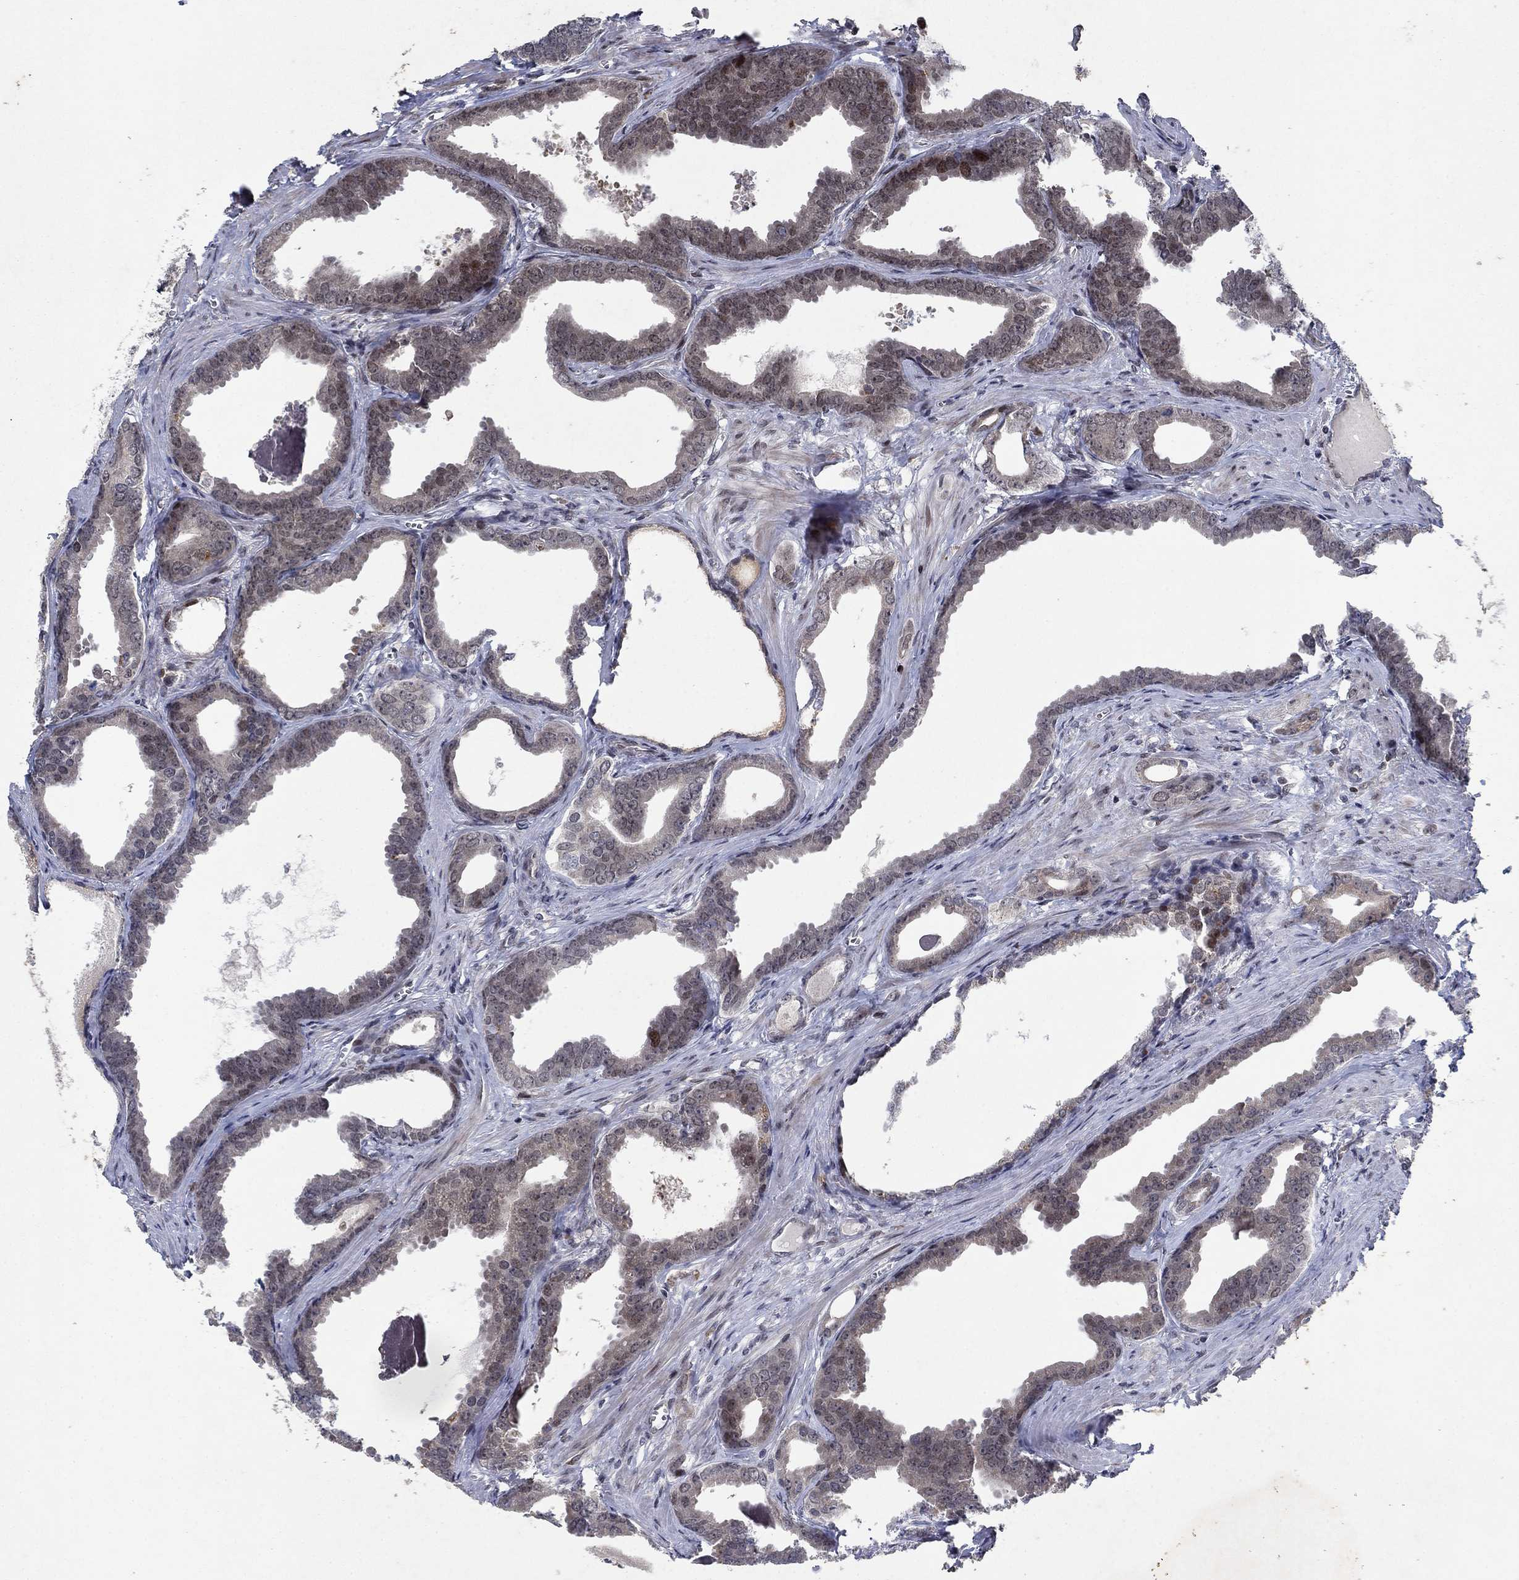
{"staining": {"intensity": "moderate", "quantity": "<25%", "location": "nuclear"}, "tissue": "prostate cancer", "cell_type": "Tumor cells", "image_type": "cancer", "snomed": [{"axis": "morphology", "description": "Adenocarcinoma, NOS"}, {"axis": "topography", "description": "Prostate"}], "caption": "Immunohistochemical staining of prostate adenocarcinoma exhibits low levels of moderate nuclear positivity in approximately <25% of tumor cells. Immunohistochemistry (ihc) stains the protein in brown and the nuclei are stained blue.", "gene": "PRICKLE4", "patient": {"sex": "male", "age": 66}}